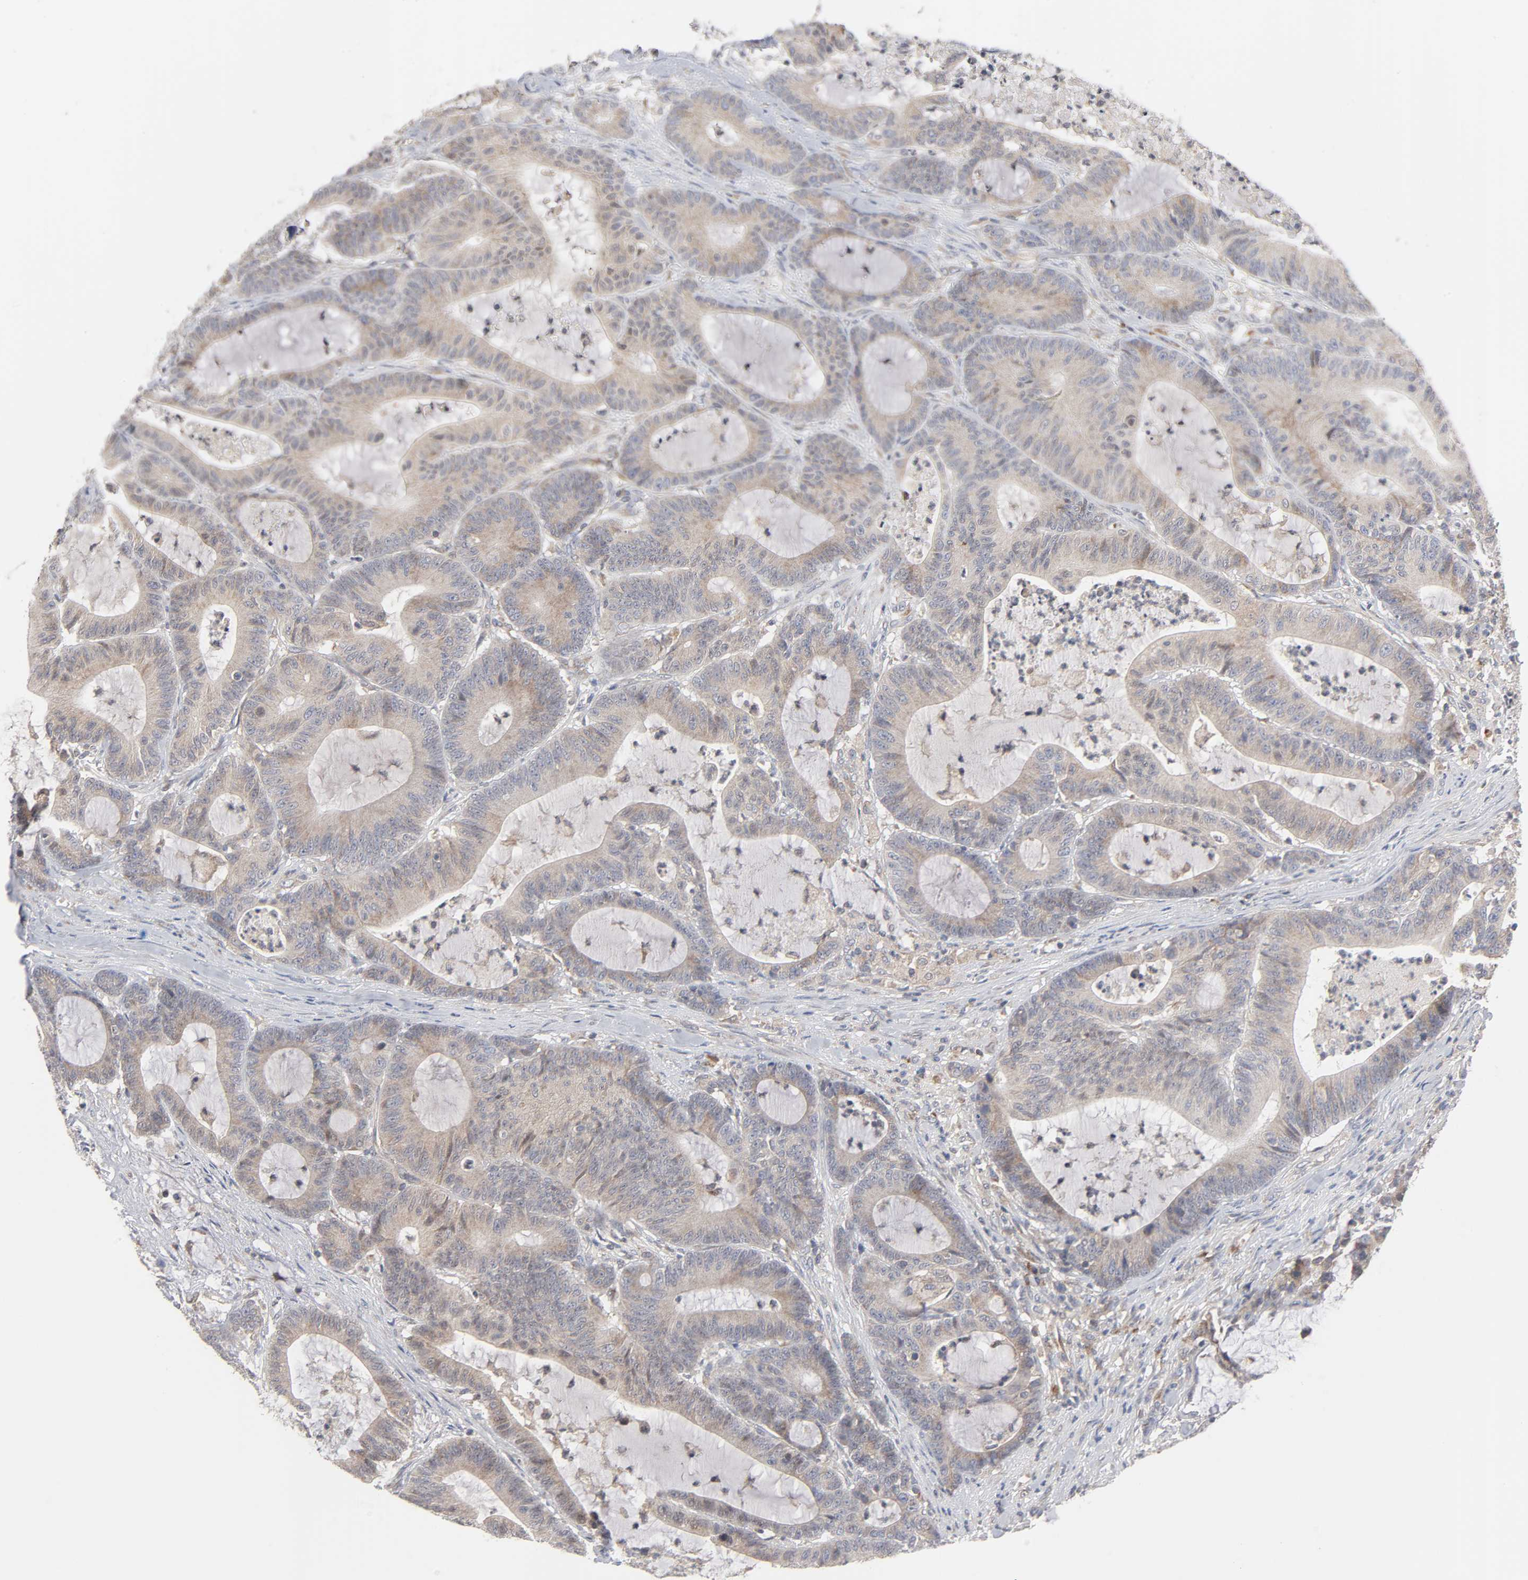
{"staining": {"intensity": "weak", "quantity": ">75%", "location": "cytoplasmic/membranous"}, "tissue": "colorectal cancer", "cell_type": "Tumor cells", "image_type": "cancer", "snomed": [{"axis": "morphology", "description": "Adenocarcinoma, NOS"}, {"axis": "topography", "description": "Colon"}], "caption": "Immunohistochemistry (IHC) (DAB (3,3'-diaminobenzidine)) staining of adenocarcinoma (colorectal) exhibits weak cytoplasmic/membranous protein positivity in about >75% of tumor cells. Using DAB (brown) and hematoxylin (blue) stains, captured at high magnification using brightfield microscopy.", "gene": "IL4R", "patient": {"sex": "female", "age": 84}}